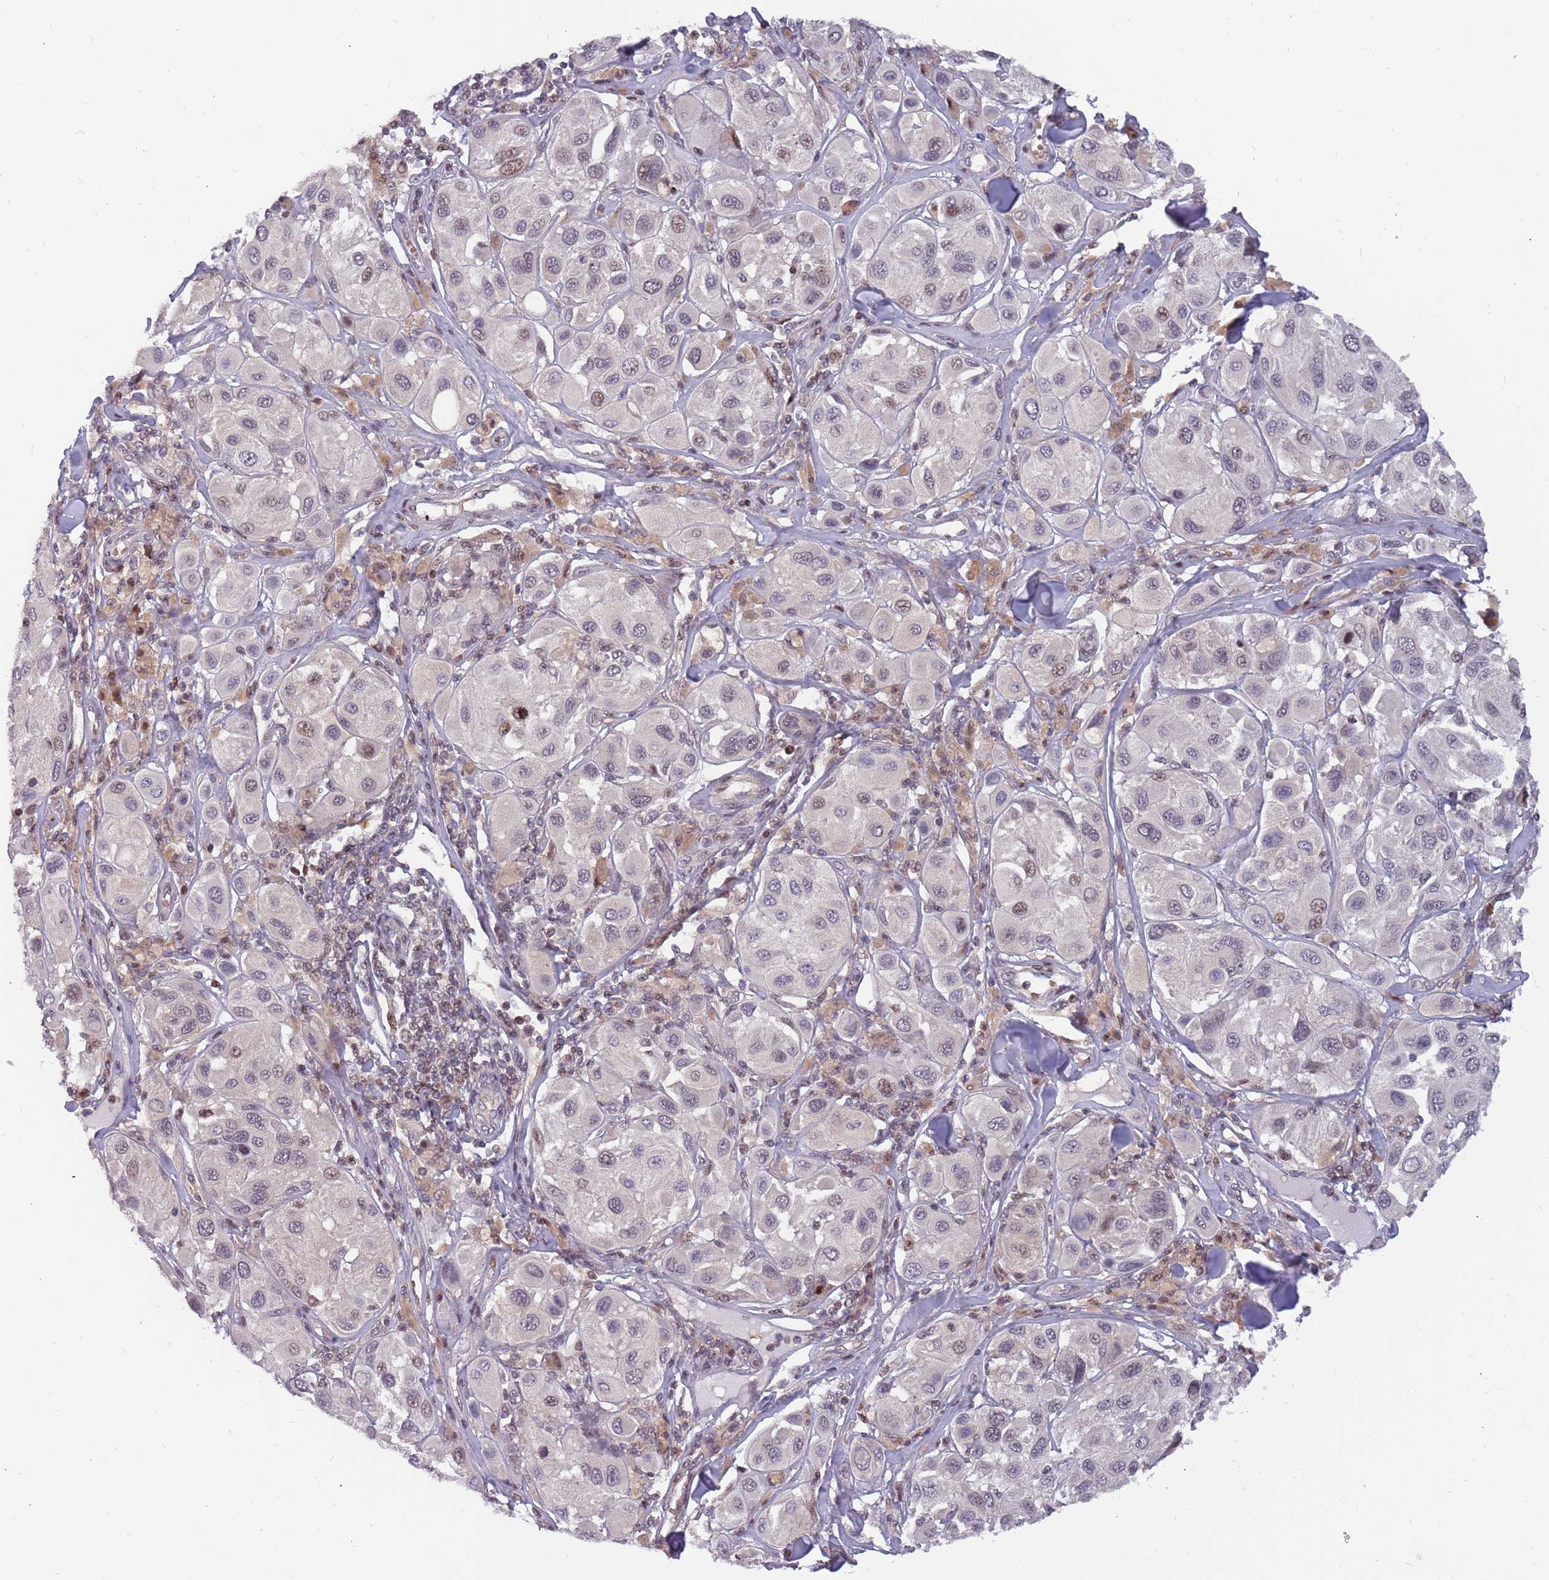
{"staining": {"intensity": "weak", "quantity": "<25%", "location": "nuclear"}, "tissue": "melanoma", "cell_type": "Tumor cells", "image_type": "cancer", "snomed": [{"axis": "morphology", "description": "Malignant melanoma, Metastatic site"}, {"axis": "topography", "description": "Skin"}], "caption": "Melanoma stained for a protein using IHC demonstrates no staining tumor cells.", "gene": "ARHGEF5", "patient": {"sex": "male", "age": 41}}